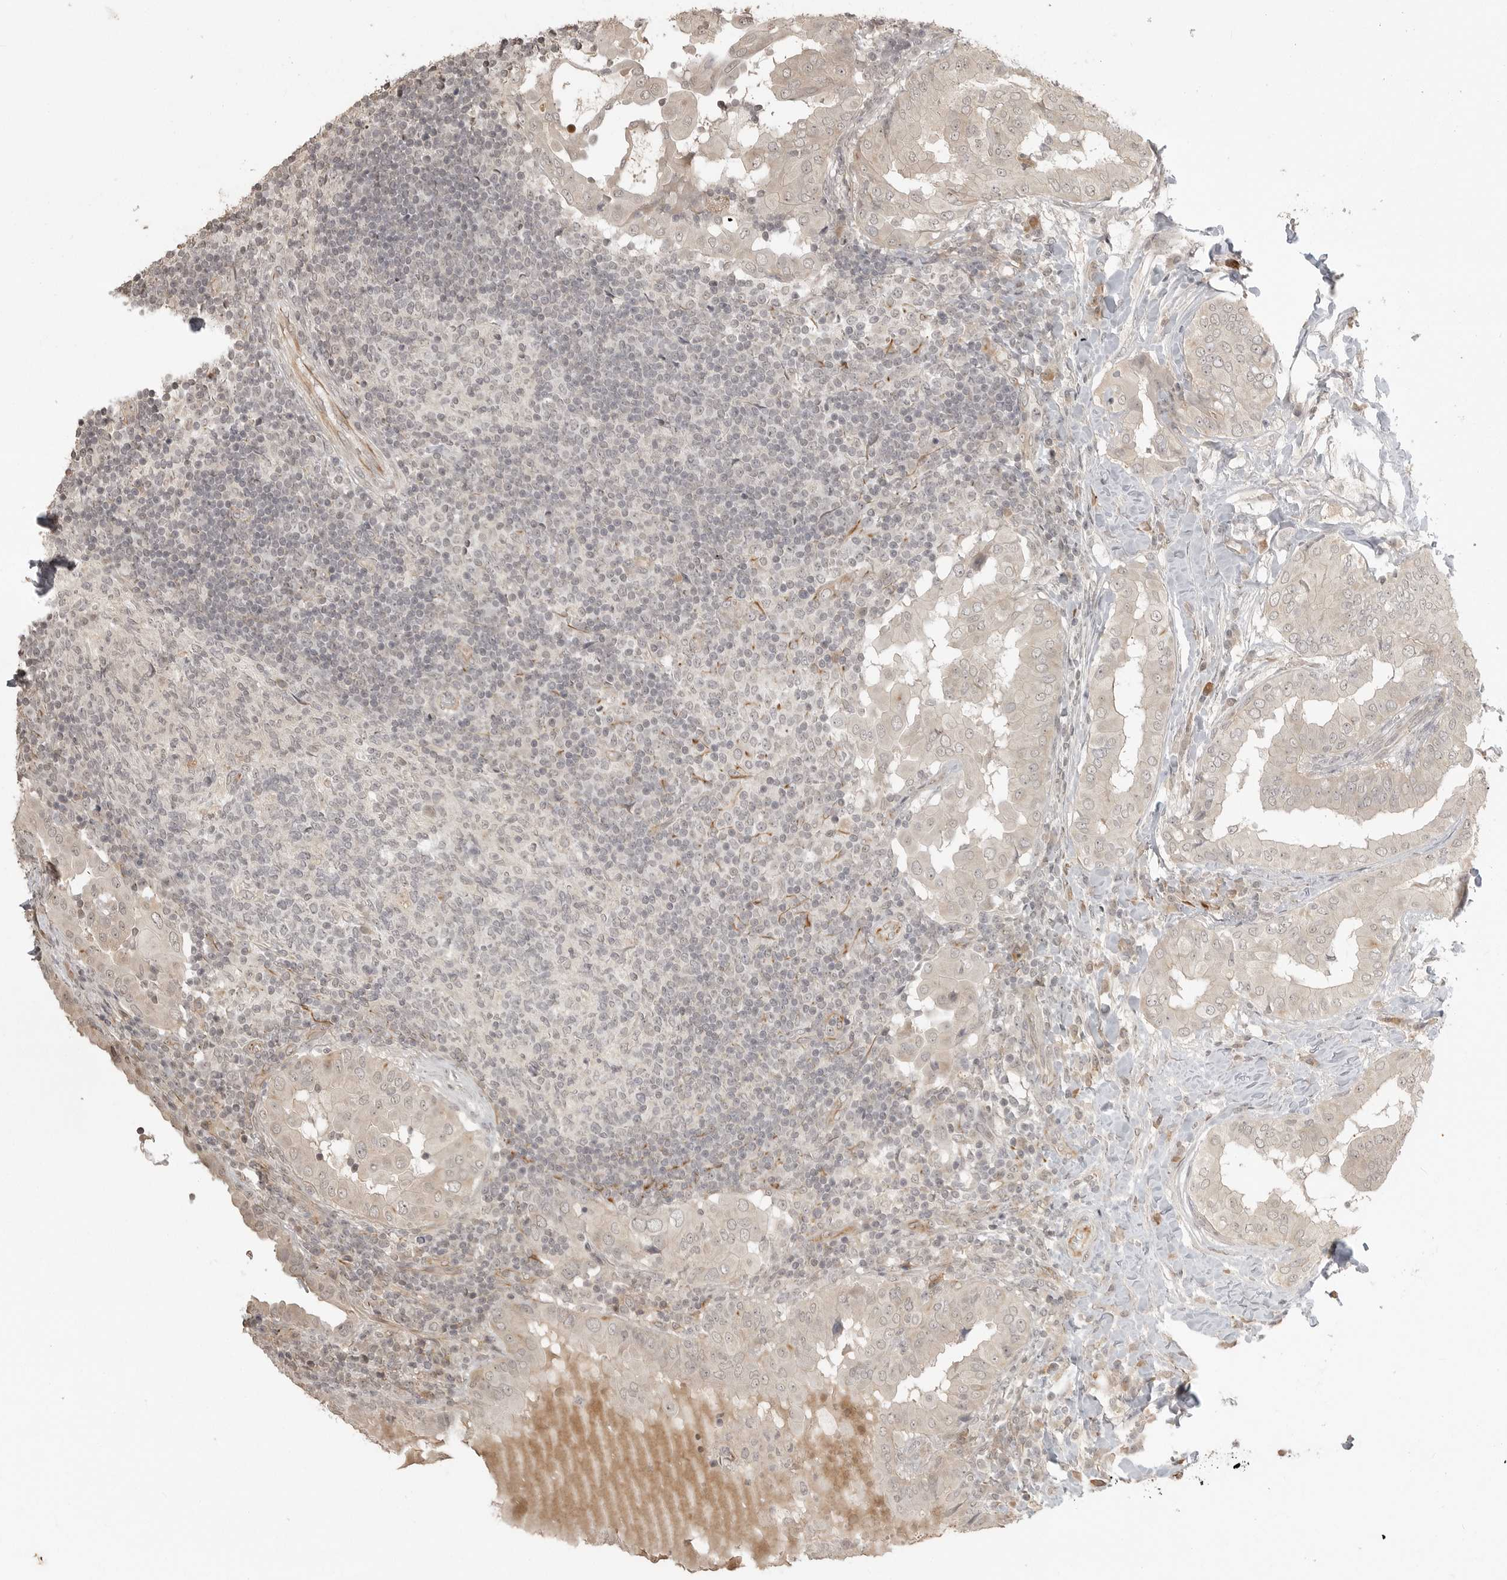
{"staining": {"intensity": "negative", "quantity": "none", "location": "none"}, "tissue": "thyroid cancer", "cell_type": "Tumor cells", "image_type": "cancer", "snomed": [{"axis": "morphology", "description": "Papillary adenocarcinoma, NOS"}, {"axis": "topography", "description": "Thyroid gland"}], "caption": "High magnification brightfield microscopy of thyroid papillary adenocarcinoma stained with DAB (3,3'-diaminobenzidine) (brown) and counterstained with hematoxylin (blue): tumor cells show no significant positivity.", "gene": "SMG8", "patient": {"sex": "male", "age": 33}}